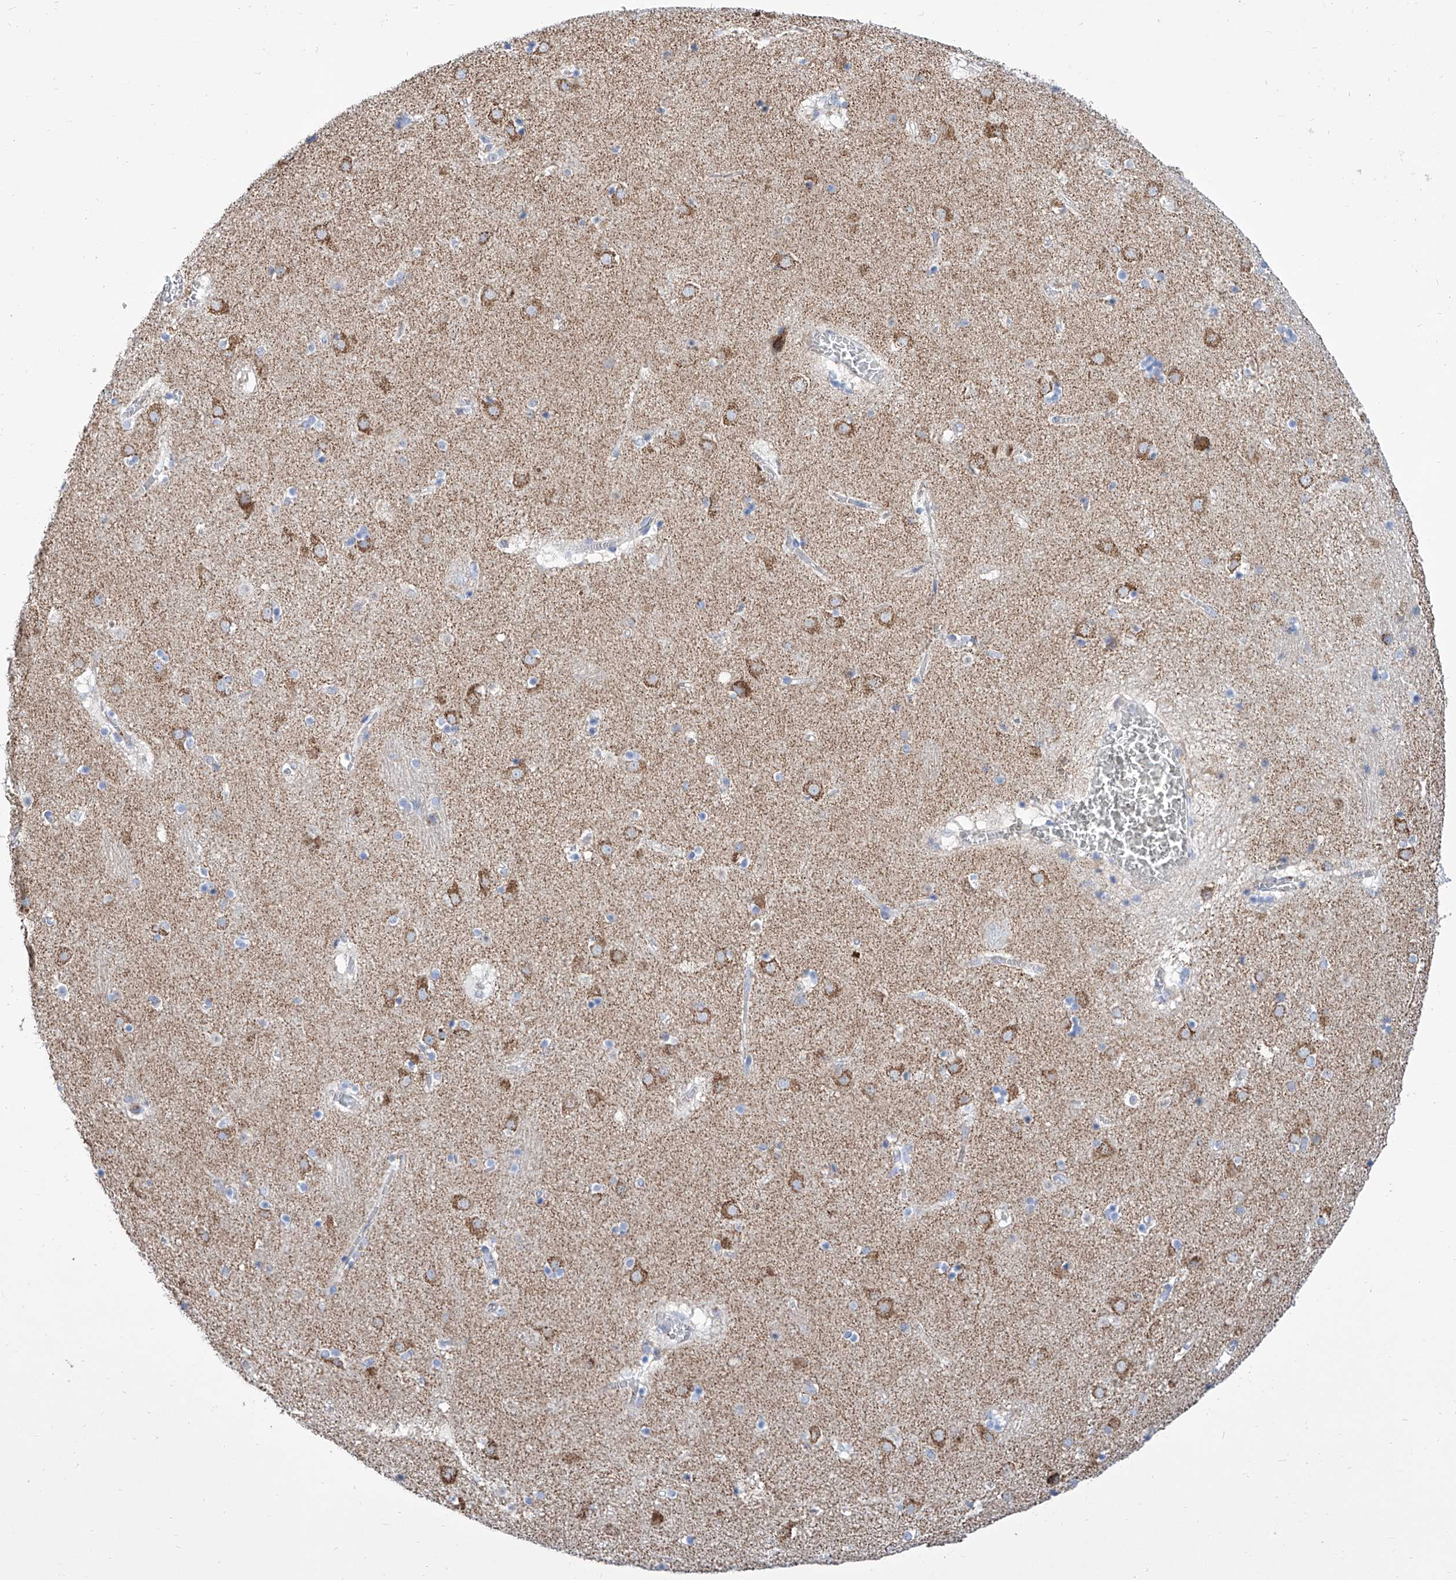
{"staining": {"intensity": "negative", "quantity": "none", "location": "none"}, "tissue": "caudate", "cell_type": "Glial cells", "image_type": "normal", "snomed": [{"axis": "morphology", "description": "Normal tissue, NOS"}, {"axis": "topography", "description": "Lateral ventricle wall"}], "caption": "Immunohistochemistry (IHC) of unremarkable human caudate displays no positivity in glial cells. (DAB (3,3'-diaminobenzidine) immunohistochemistry (IHC) with hematoxylin counter stain).", "gene": "SRBD1", "patient": {"sex": "male", "age": 70}}